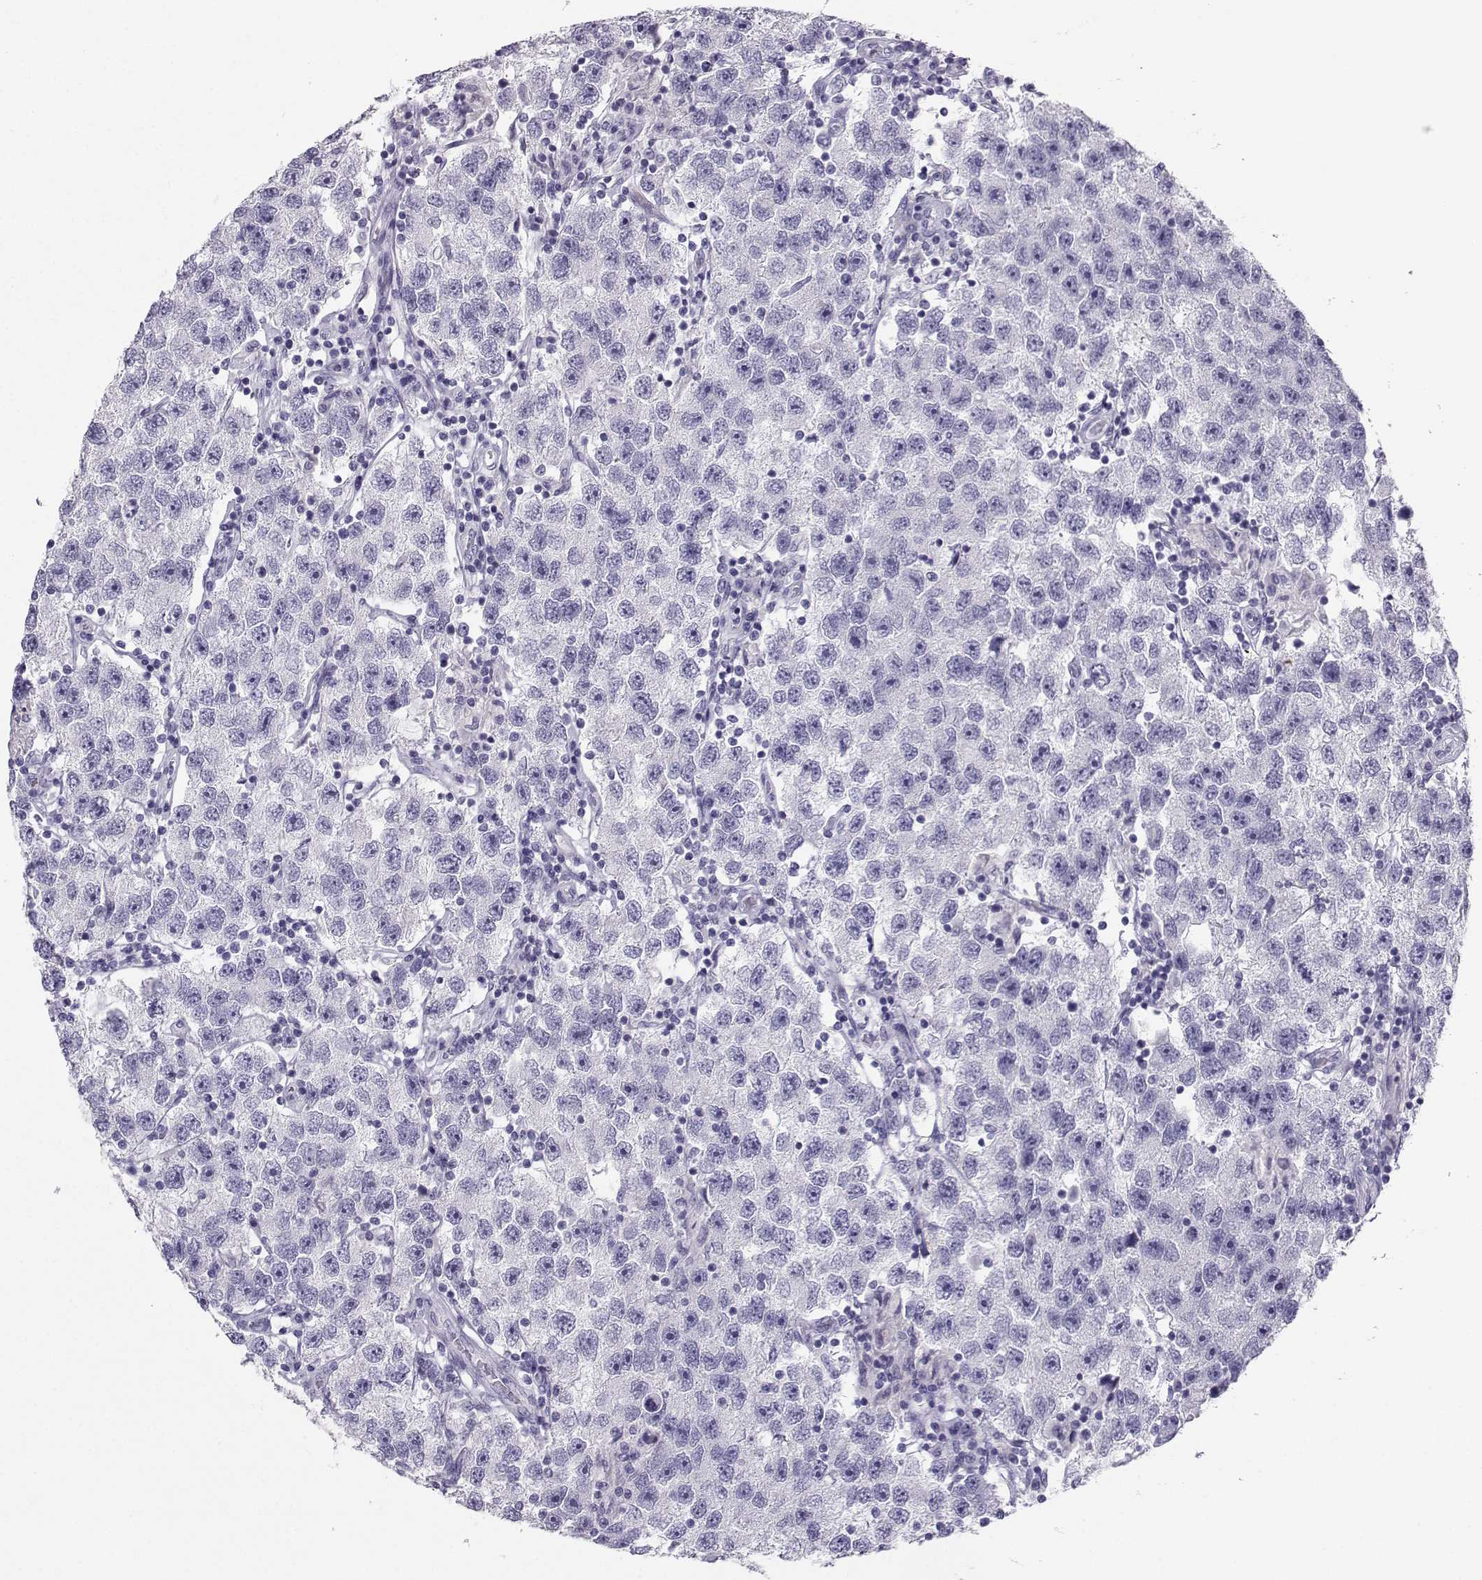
{"staining": {"intensity": "negative", "quantity": "none", "location": "none"}, "tissue": "testis cancer", "cell_type": "Tumor cells", "image_type": "cancer", "snomed": [{"axis": "morphology", "description": "Seminoma, NOS"}, {"axis": "topography", "description": "Testis"}], "caption": "High power microscopy photomicrograph of an immunohistochemistry (IHC) histopathology image of testis cancer (seminoma), revealing no significant expression in tumor cells.", "gene": "NEFL", "patient": {"sex": "male", "age": 26}}